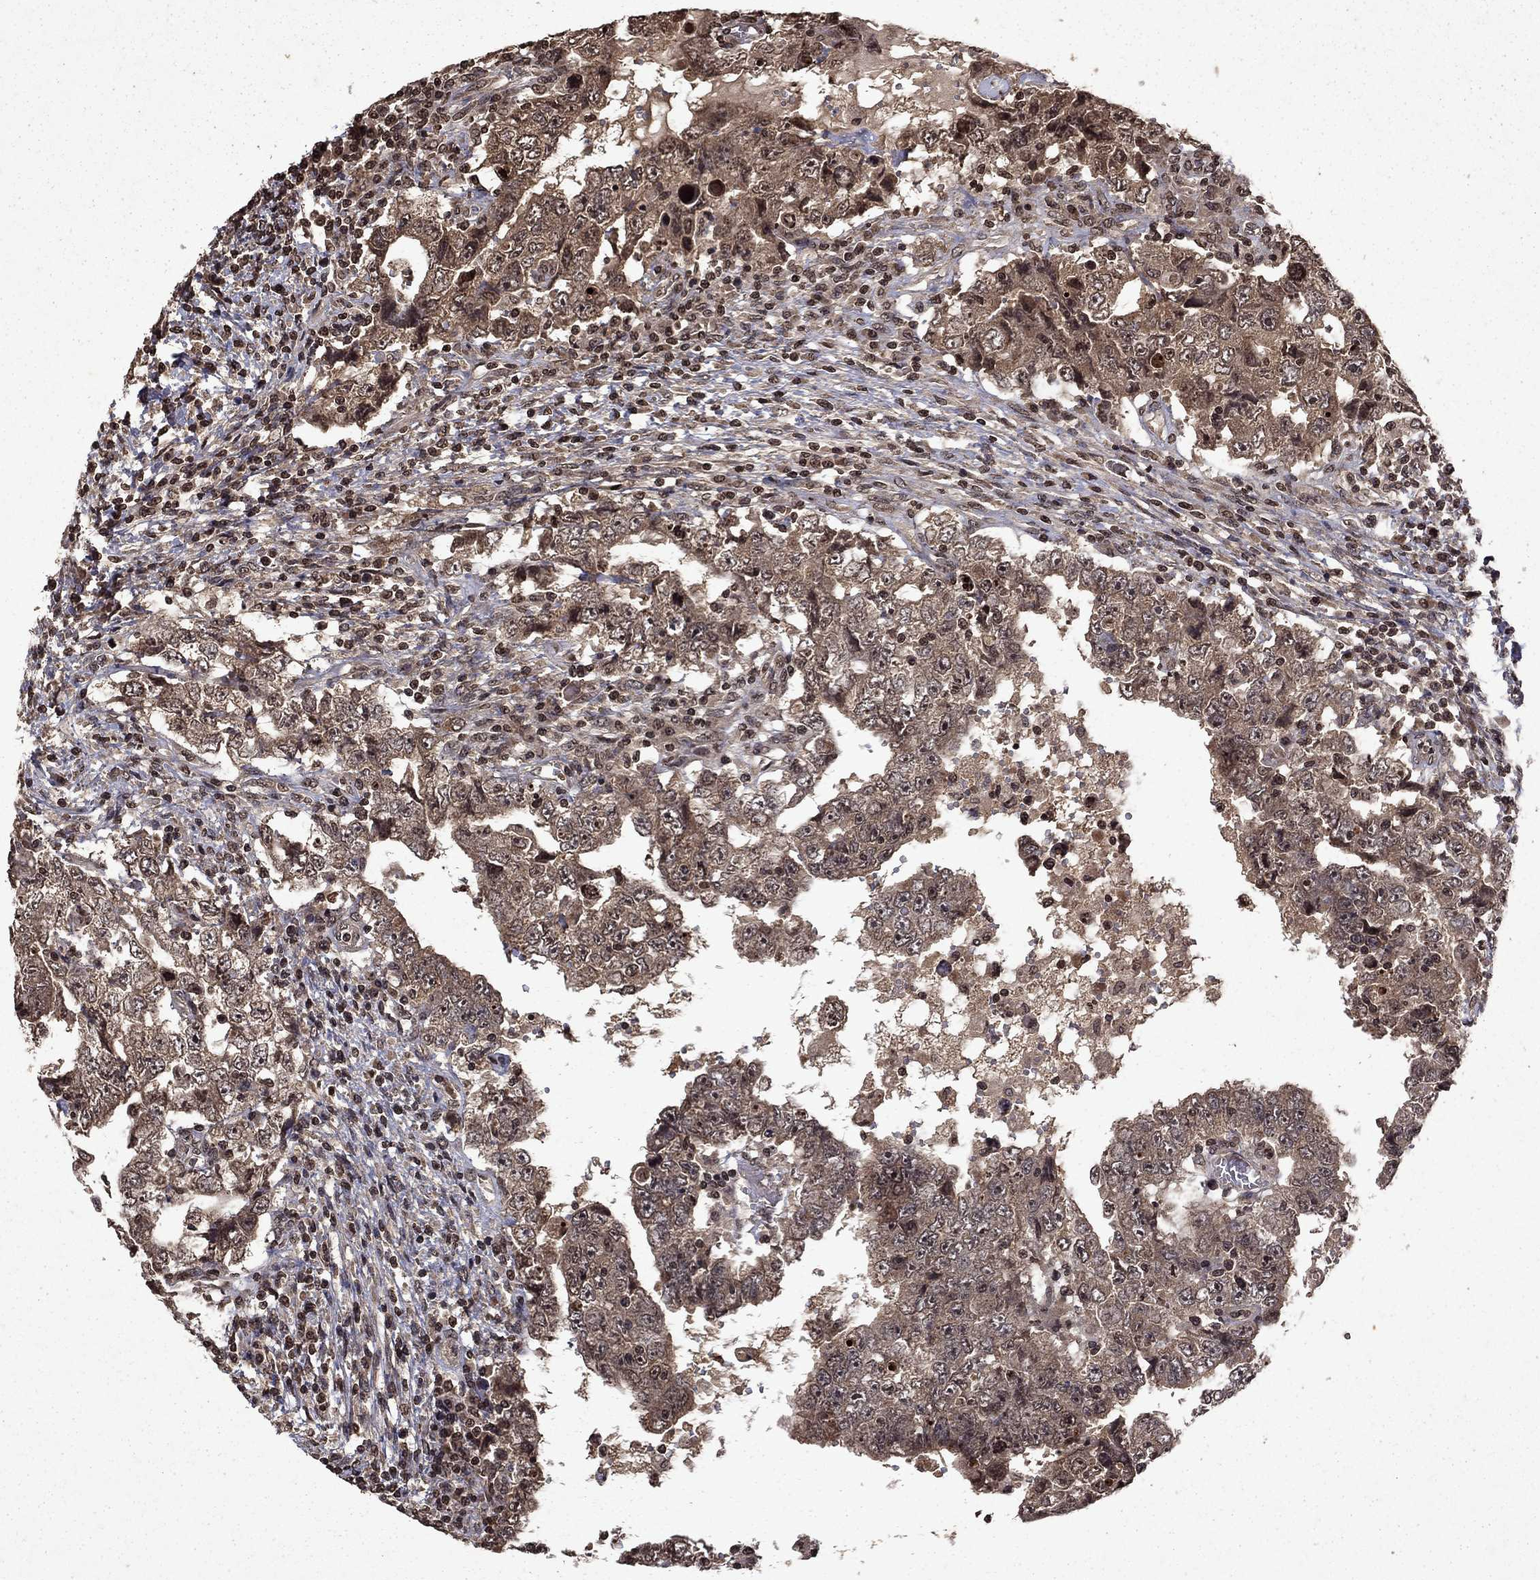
{"staining": {"intensity": "weak", "quantity": "25%-75%", "location": "cytoplasmic/membranous"}, "tissue": "testis cancer", "cell_type": "Tumor cells", "image_type": "cancer", "snomed": [{"axis": "morphology", "description": "Carcinoma, Embryonal, NOS"}, {"axis": "topography", "description": "Testis"}], "caption": "Immunohistochemical staining of testis cancer displays weak cytoplasmic/membranous protein expression in about 25%-75% of tumor cells.", "gene": "PIN4", "patient": {"sex": "male", "age": 26}}